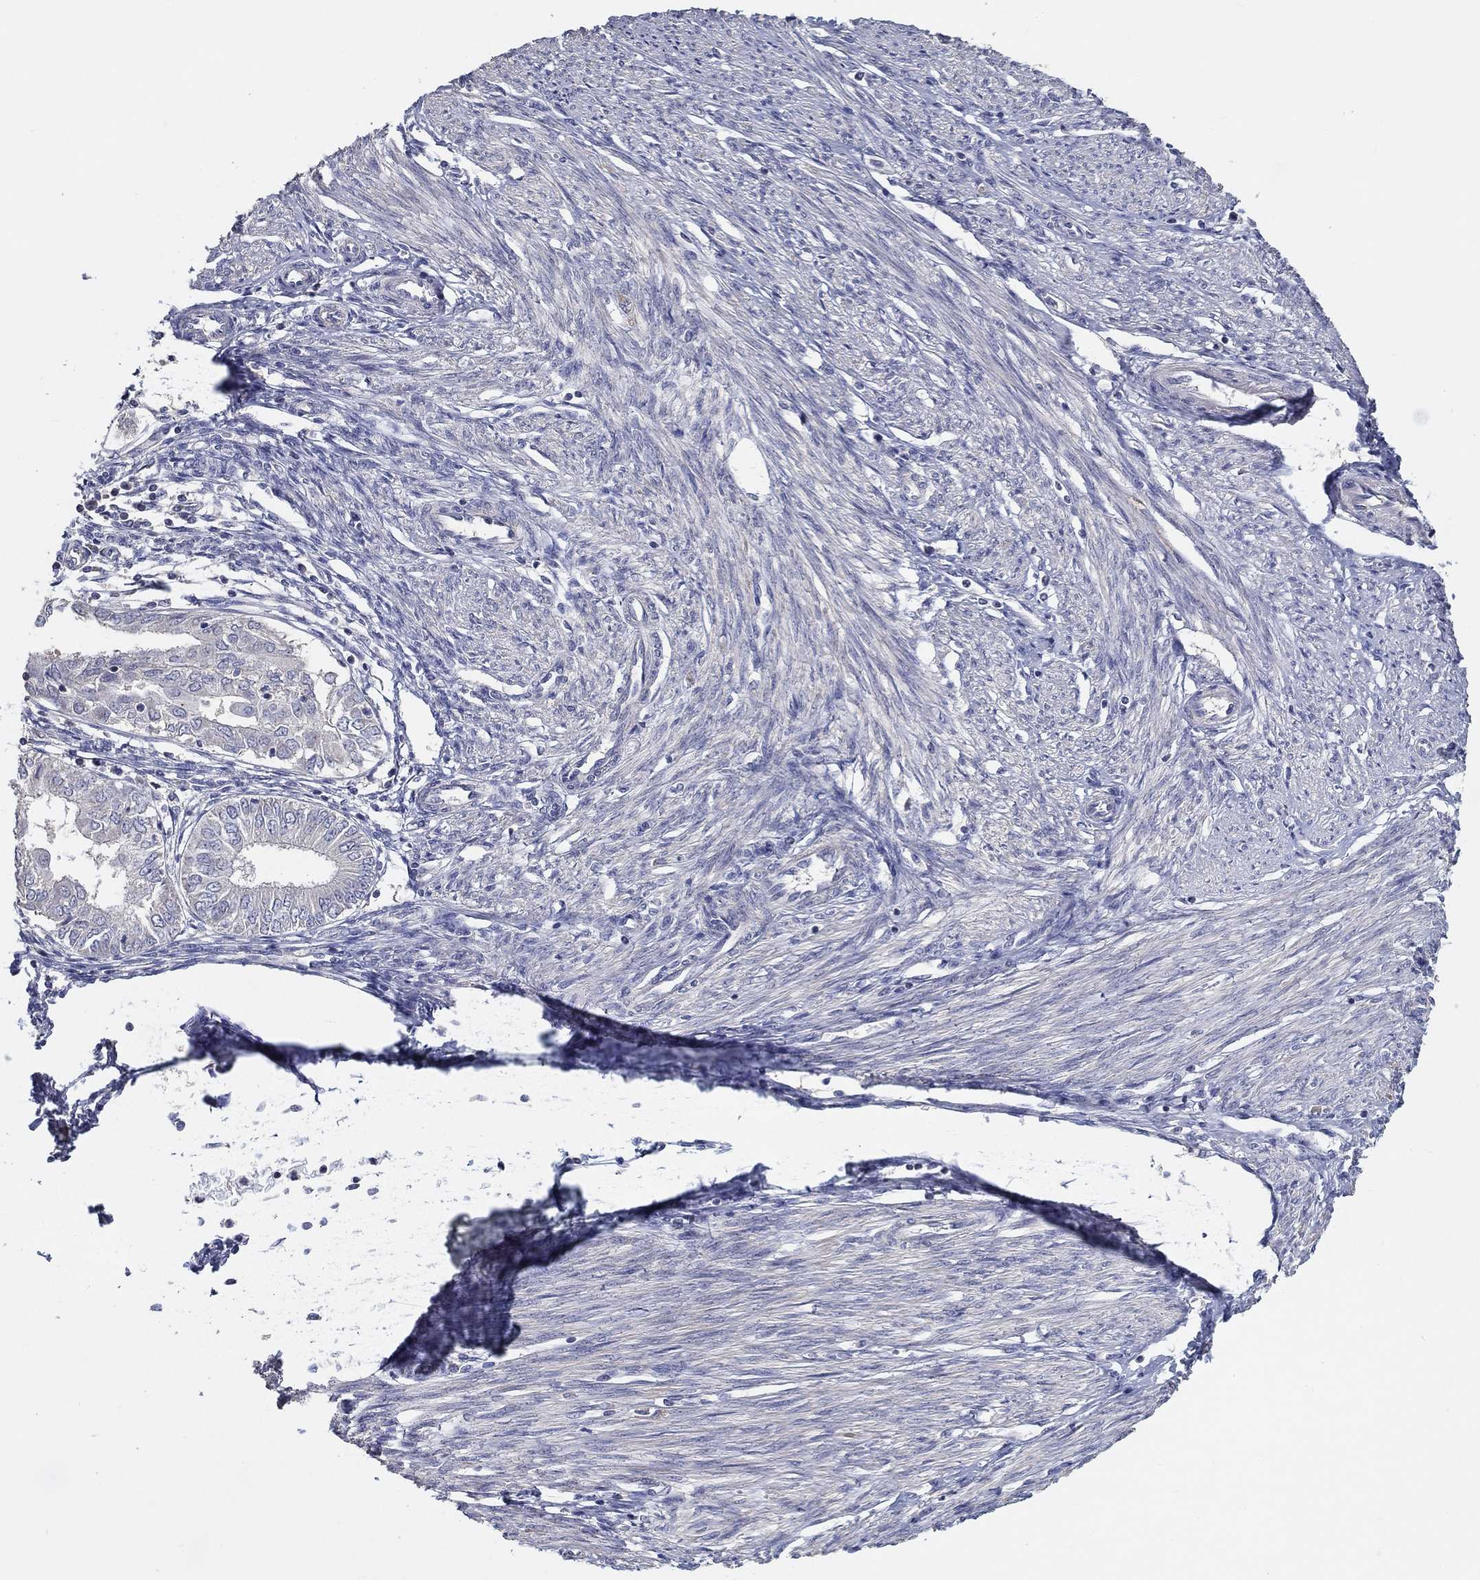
{"staining": {"intensity": "negative", "quantity": "none", "location": "none"}, "tissue": "endometrial cancer", "cell_type": "Tumor cells", "image_type": "cancer", "snomed": [{"axis": "morphology", "description": "Adenocarcinoma, NOS"}, {"axis": "topography", "description": "Endometrium"}], "caption": "Immunohistochemistry (IHC) photomicrograph of endometrial cancer stained for a protein (brown), which shows no positivity in tumor cells. (DAB IHC visualized using brightfield microscopy, high magnification).", "gene": "DOCK3", "patient": {"sex": "female", "age": 68}}